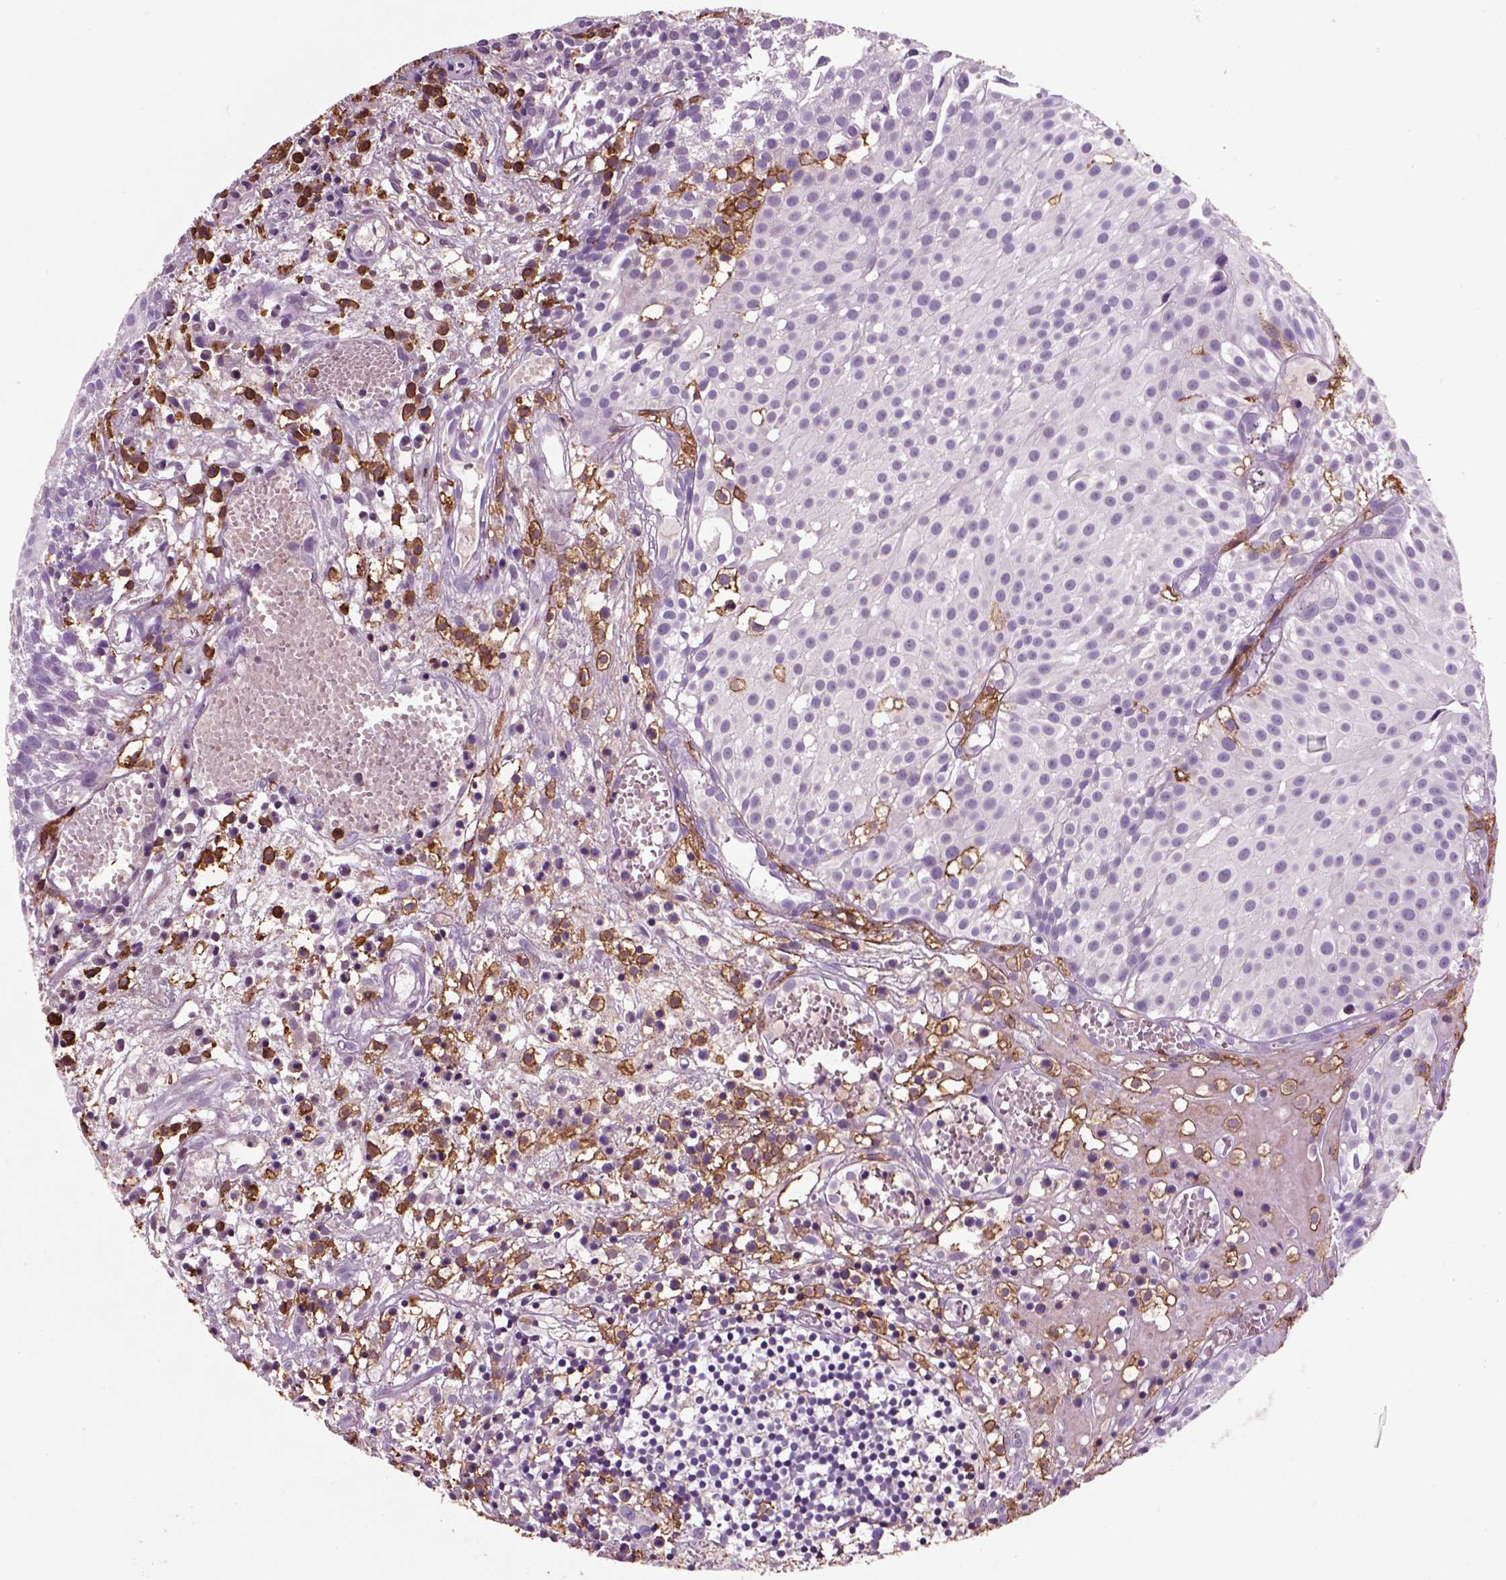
{"staining": {"intensity": "negative", "quantity": "none", "location": "none"}, "tissue": "urothelial cancer", "cell_type": "Tumor cells", "image_type": "cancer", "snomed": [{"axis": "morphology", "description": "Urothelial carcinoma, Low grade"}, {"axis": "topography", "description": "Urinary bladder"}], "caption": "This is an IHC photomicrograph of human urothelial cancer. There is no positivity in tumor cells.", "gene": "CD14", "patient": {"sex": "male", "age": 79}}